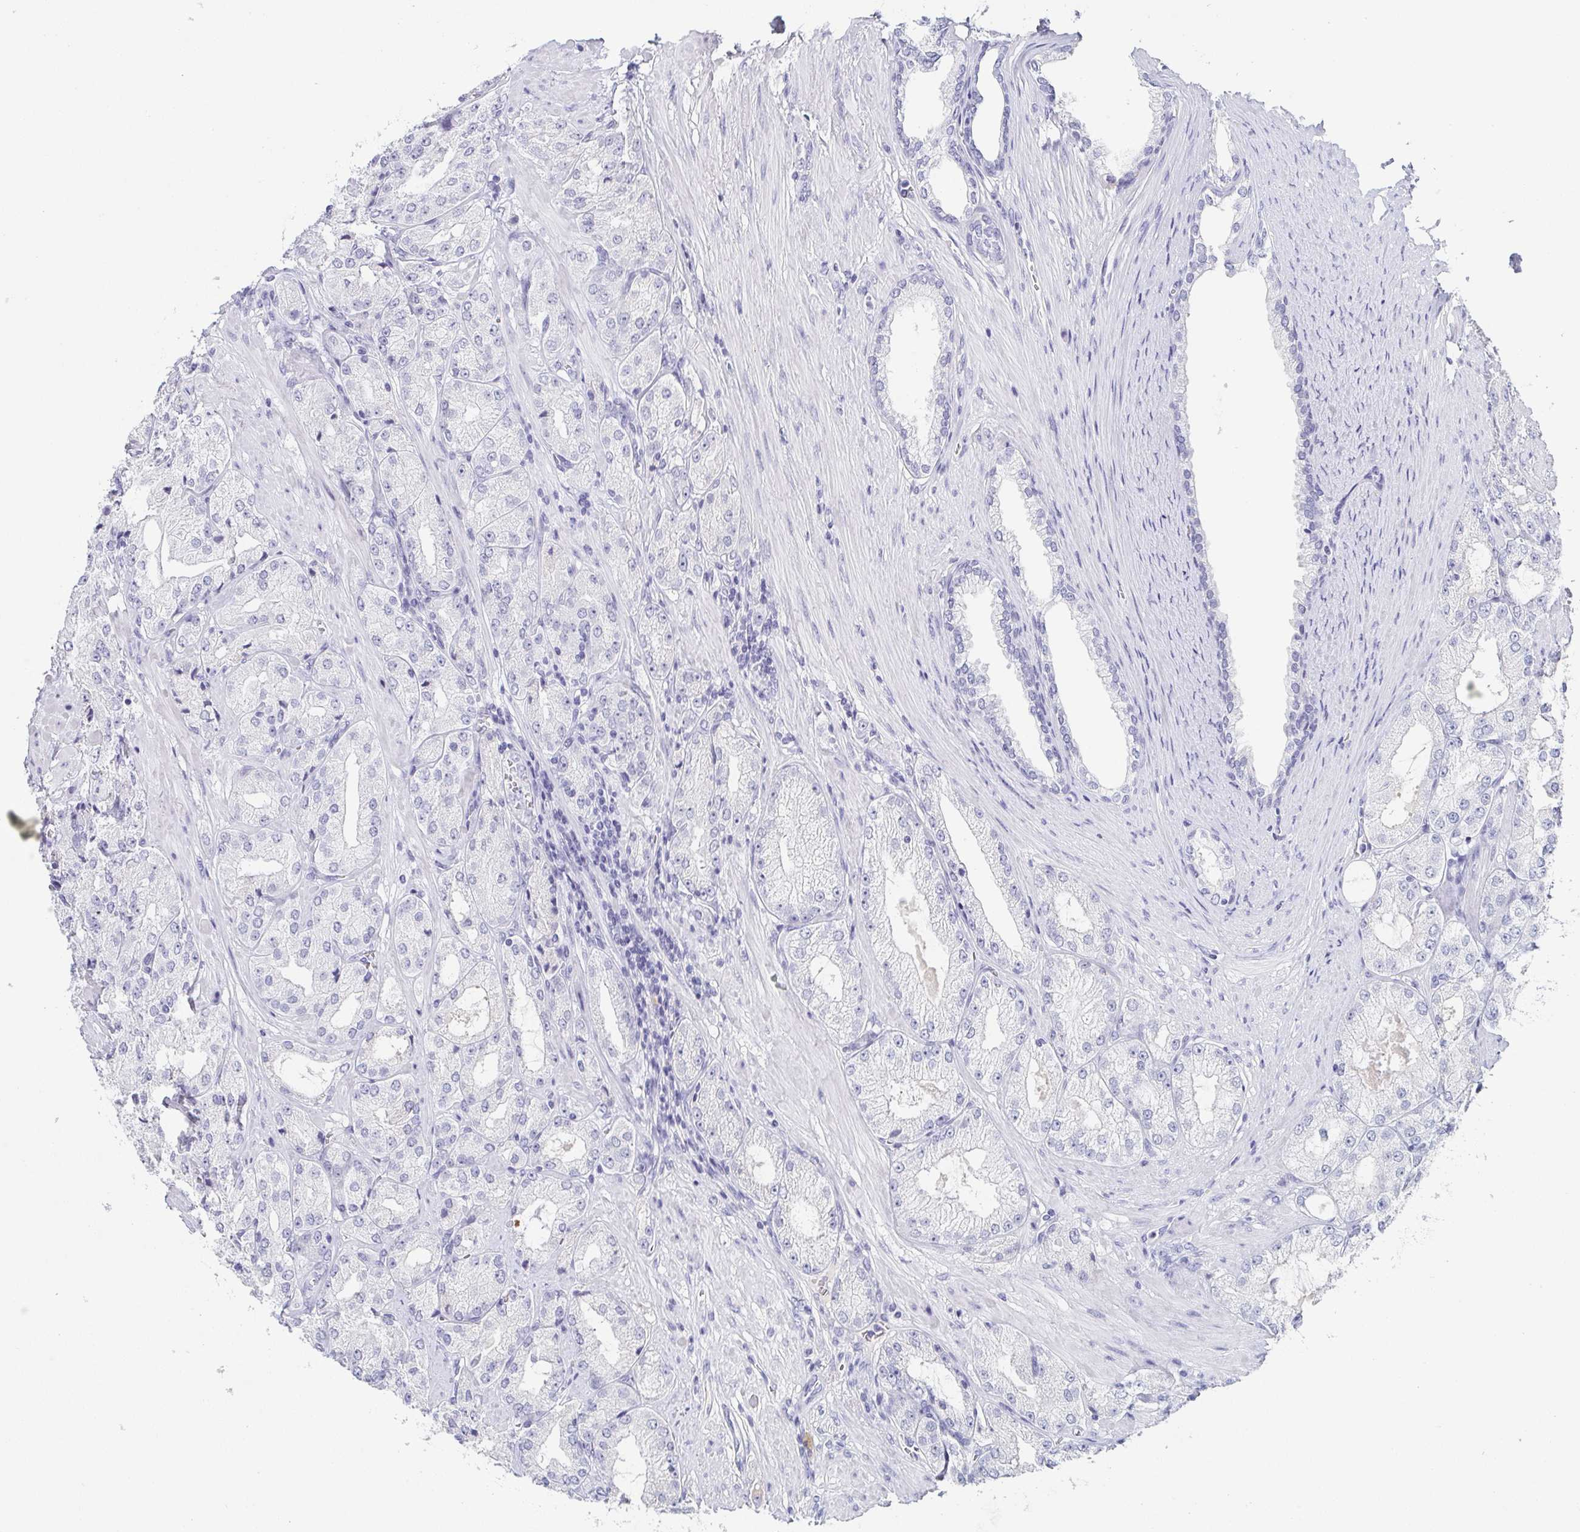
{"staining": {"intensity": "negative", "quantity": "none", "location": "none"}, "tissue": "prostate cancer", "cell_type": "Tumor cells", "image_type": "cancer", "snomed": [{"axis": "morphology", "description": "Adenocarcinoma, High grade"}, {"axis": "topography", "description": "Prostate"}], "caption": "There is no significant expression in tumor cells of prostate cancer (high-grade adenocarcinoma). The staining is performed using DAB brown chromogen with nuclei counter-stained in using hematoxylin.", "gene": "ITLN1", "patient": {"sex": "male", "age": 68}}